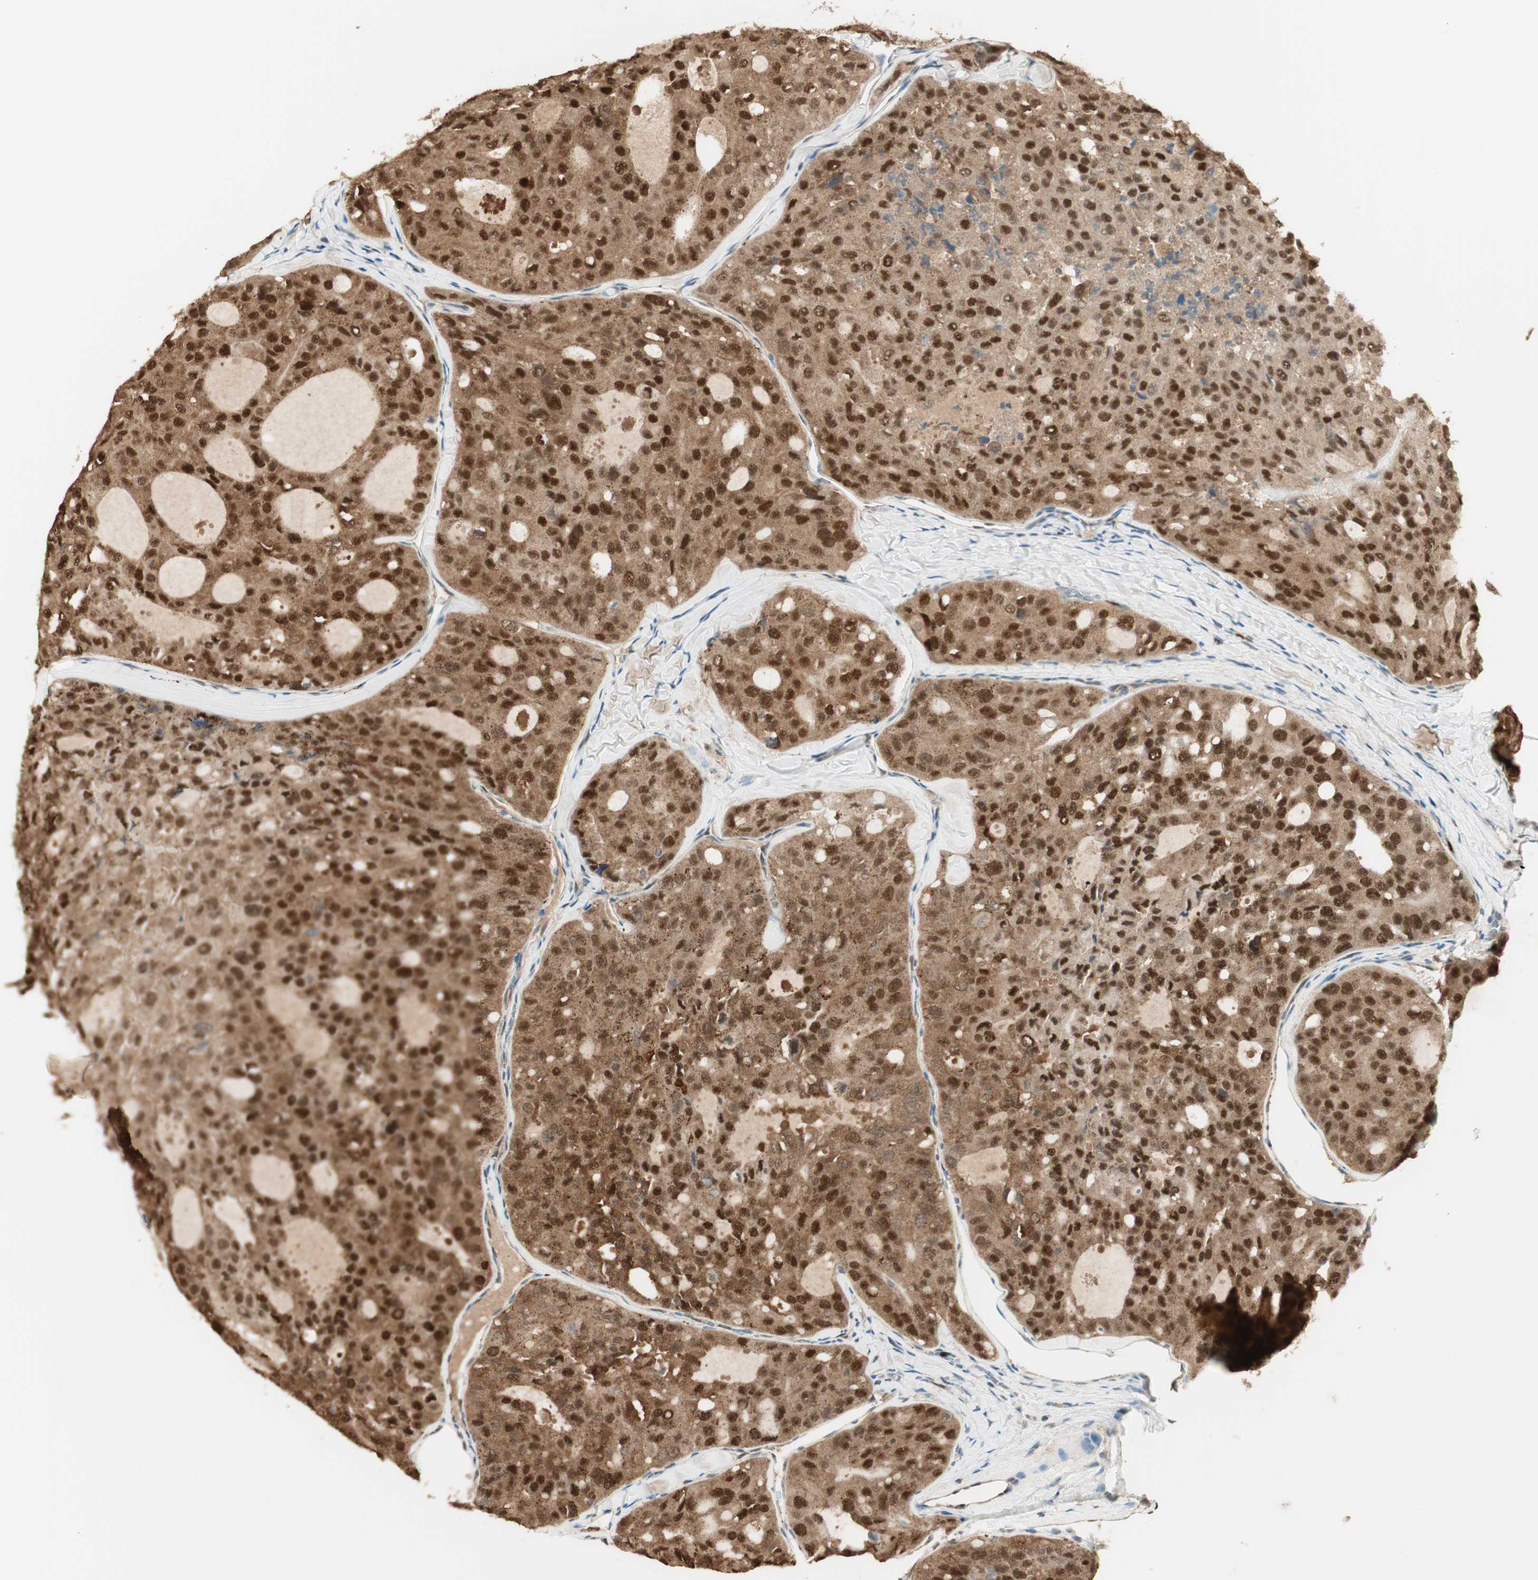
{"staining": {"intensity": "strong", "quantity": ">75%", "location": "cytoplasmic/membranous,nuclear"}, "tissue": "thyroid cancer", "cell_type": "Tumor cells", "image_type": "cancer", "snomed": [{"axis": "morphology", "description": "Follicular adenoma carcinoma, NOS"}, {"axis": "topography", "description": "Thyroid gland"}], "caption": "DAB (3,3'-diaminobenzidine) immunohistochemical staining of thyroid cancer shows strong cytoplasmic/membranous and nuclear protein positivity in approximately >75% of tumor cells.", "gene": "LTA4H", "patient": {"sex": "male", "age": 75}}